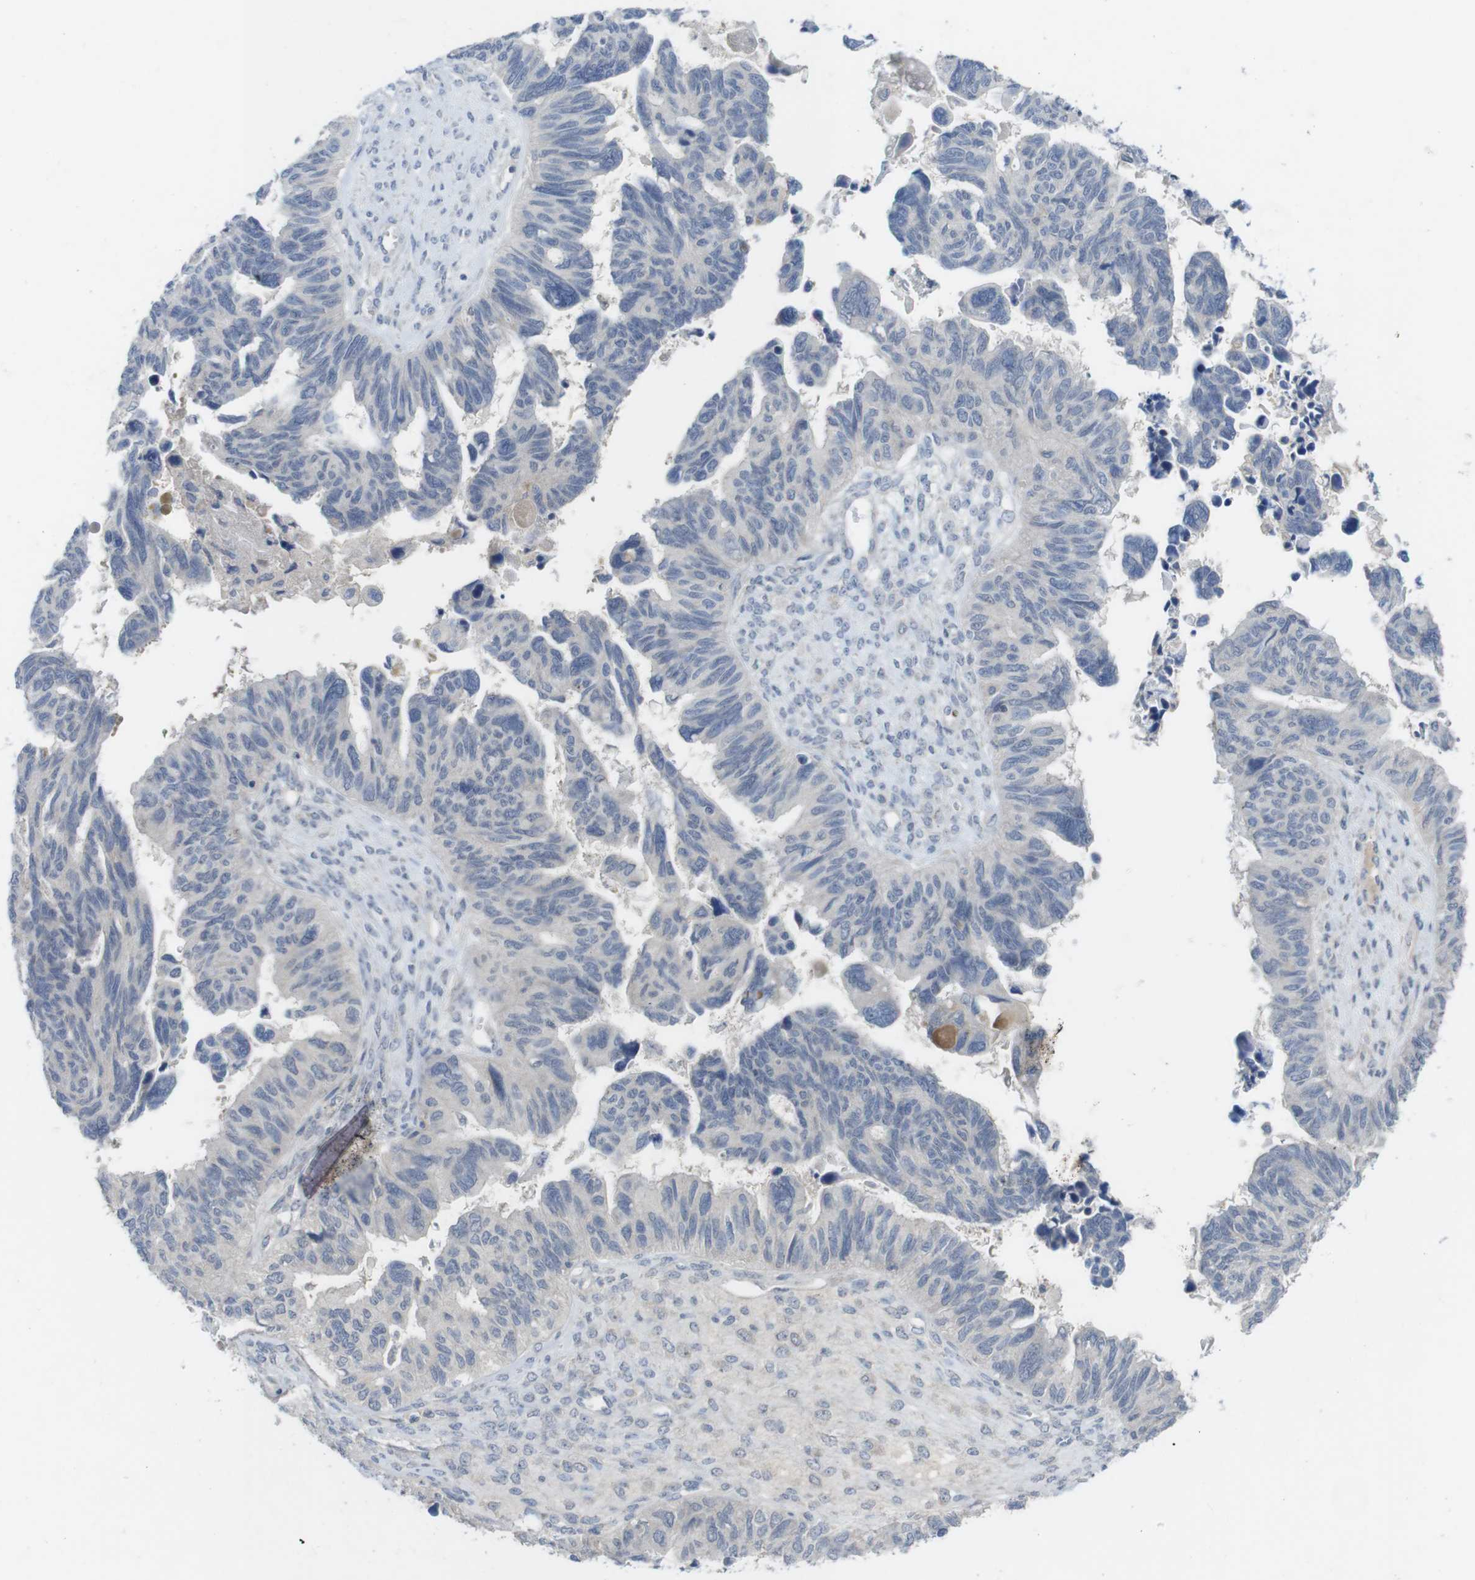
{"staining": {"intensity": "negative", "quantity": "none", "location": "none"}, "tissue": "ovarian cancer", "cell_type": "Tumor cells", "image_type": "cancer", "snomed": [{"axis": "morphology", "description": "Cystadenocarcinoma, serous, NOS"}, {"axis": "topography", "description": "Ovary"}], "caption": "There is no significant staining in tumor cells of ovarian cancer (serous cystadenocarcinoma). (DAB (3,3'-diaminobenzidine) IHC with hematoxylin counter stain).", "gene": "SLAMF7", "patient": {"sex": "female", "age": 79}}